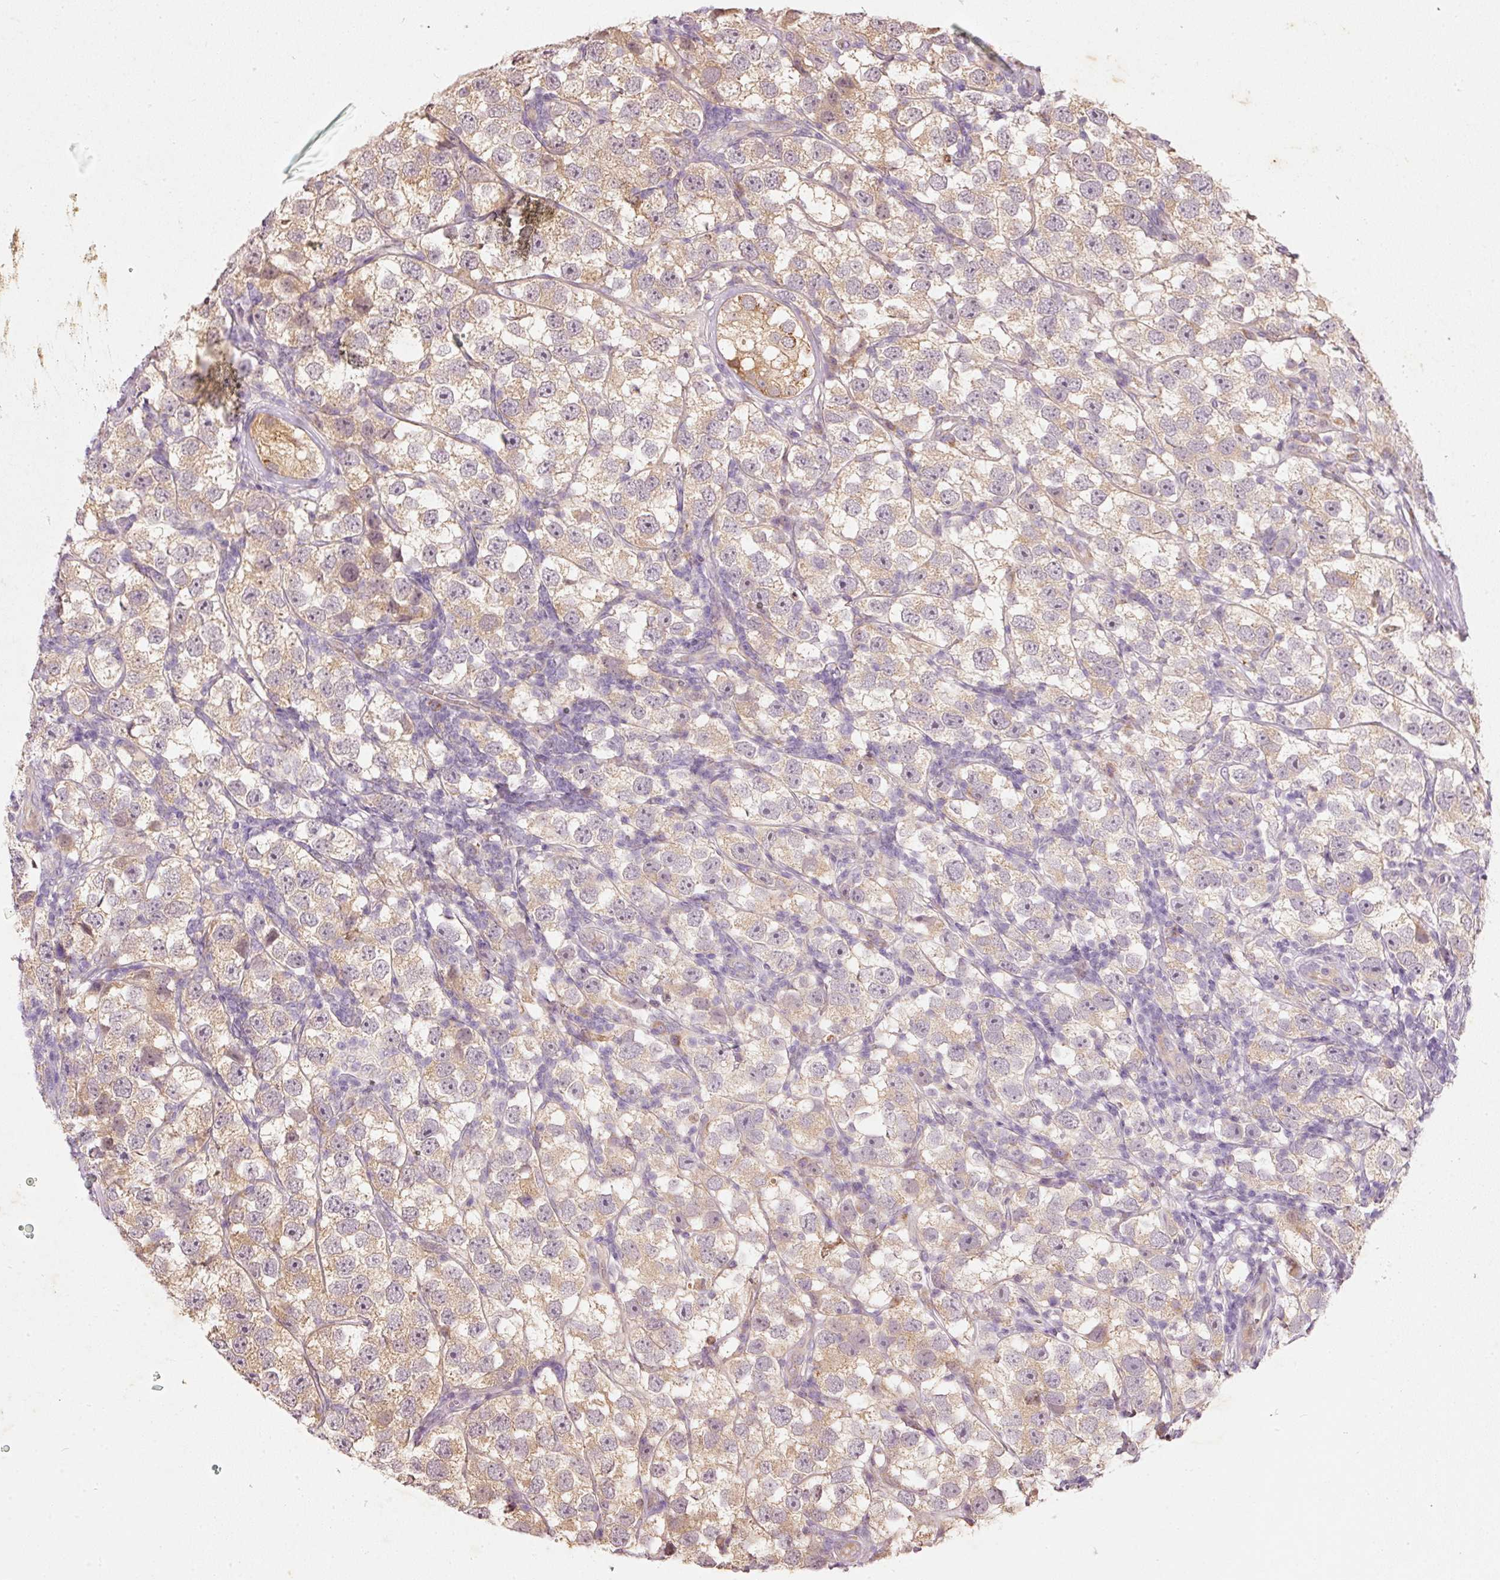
{"staining": {"intensity": "weak", "quantity": ">75%", "location": "cytoplasmic/membranous"}, "tissue": "testis cancer", "cell_type": "Tumor cells", "image_type": "cancer", "snomed": [{"axis": "morphology", "description": "Seminoma, NOS"}, {"axis": "topography", "description": "Testis"}], "caption": "Protein staining of testis seminoma tissue reveals weak cytoplasmic/membranous staining in about >75% of tumor cells. (IHC, brightfield microscopy, high magnification).", "gene": "RGL2", "patient": {"sex": "male", "age": 26}}